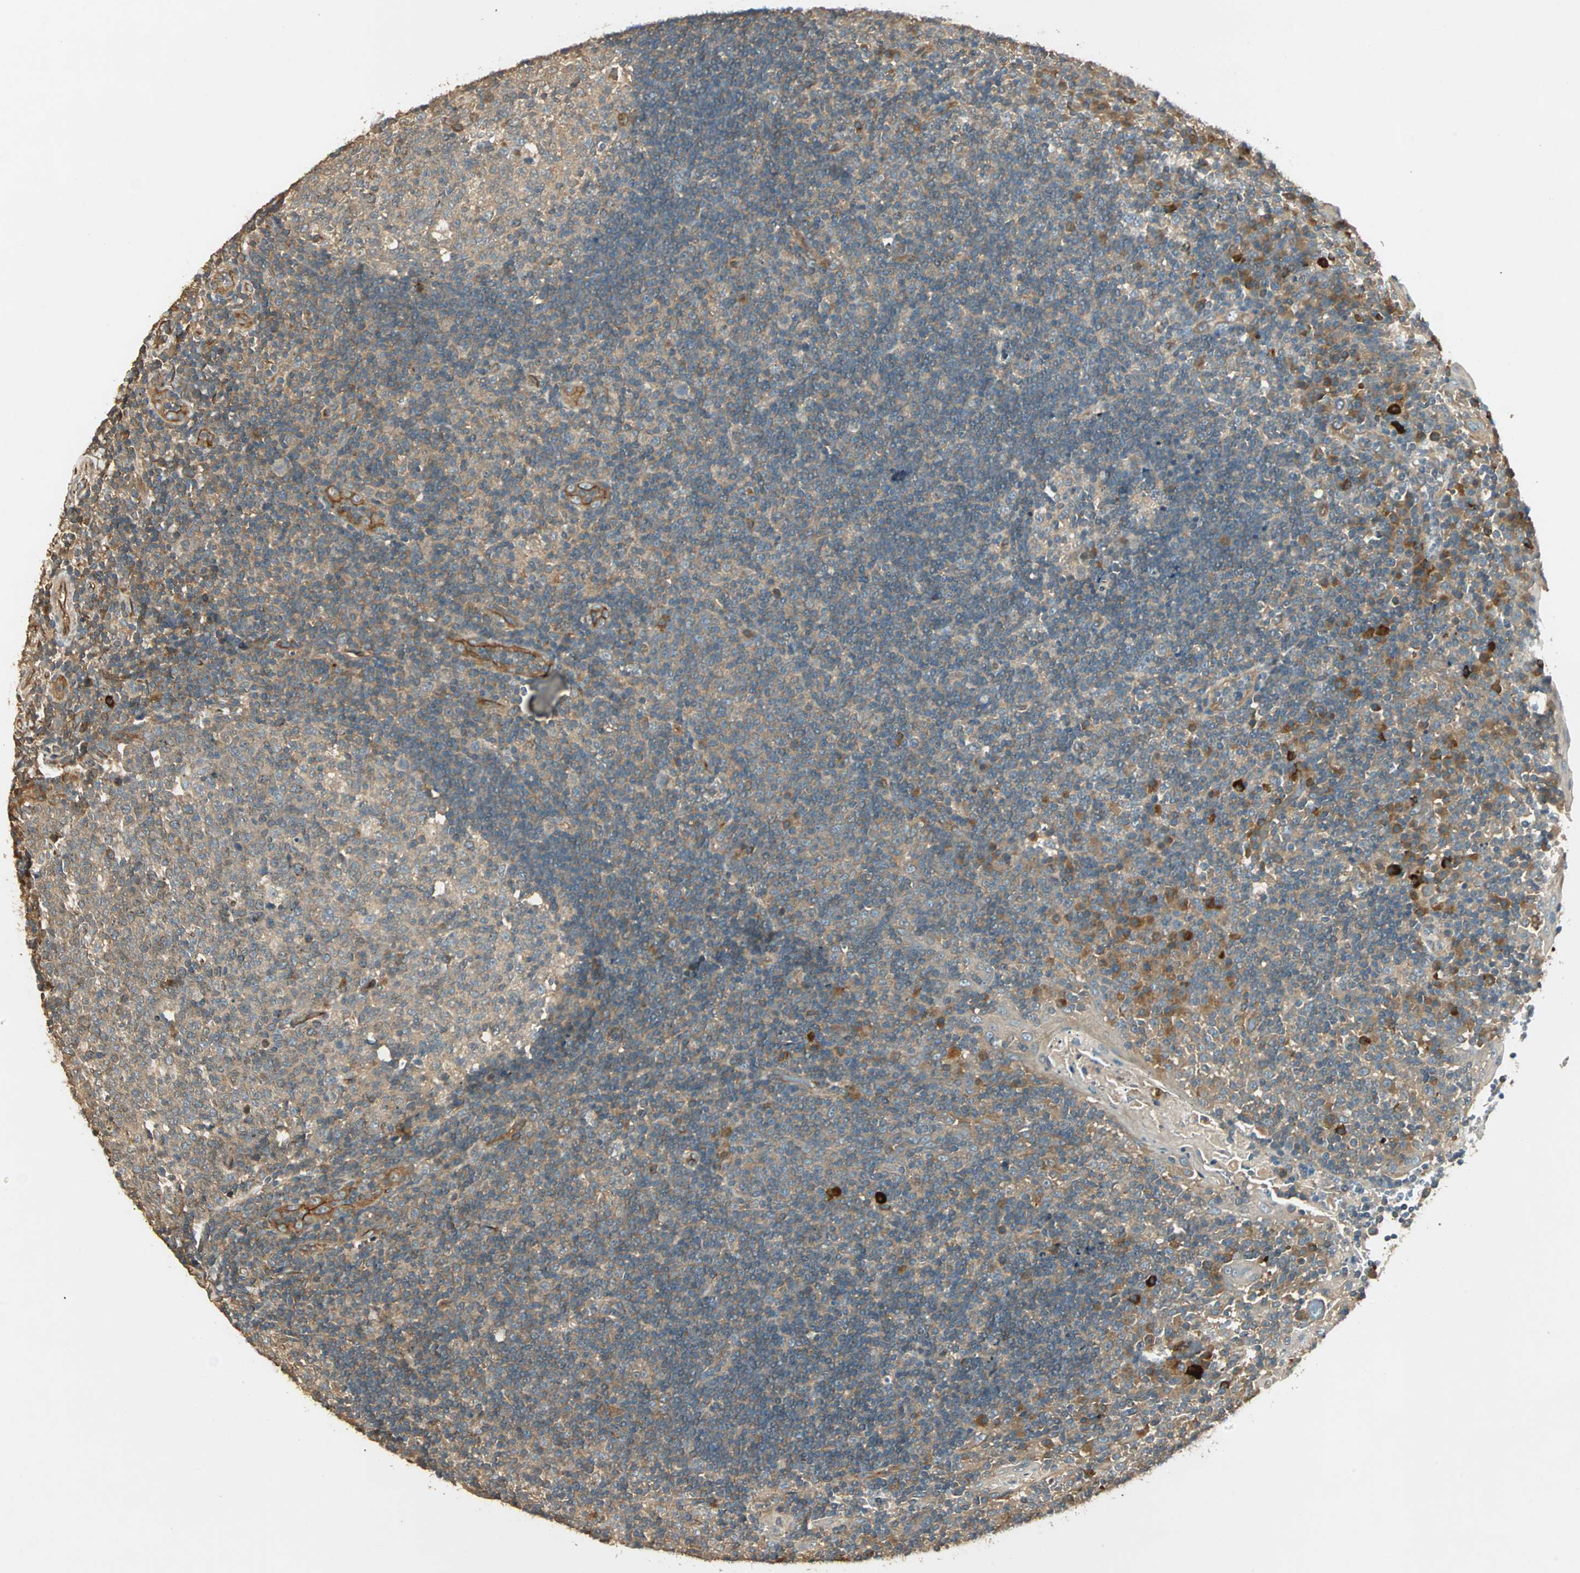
{"staining": {"intensity": "weak", "quantity": ">75%", "location": "cytoplasmic/membranous"}, "tissue": "tonsil", "cell_type": "Germinal center cells", "image_type": "normal", "snomed": [{"axis": "morphology", "description": "Normal tissue, NOS"}, {"axis": "topography", "description": "Tonsil"}], "caption": "Immunohistochemical staining of benign human tonsil demonstrates >75% levels of weak cytoplasmic/membranous protein expression in about >75% of germinal center cells. (DAB (3,3'-diaminobenzidine) IHC, brown staining for protein, blue staining for nuclei).", "gene": "GALK1", "patient": {"sex": "female", "age": 40}}